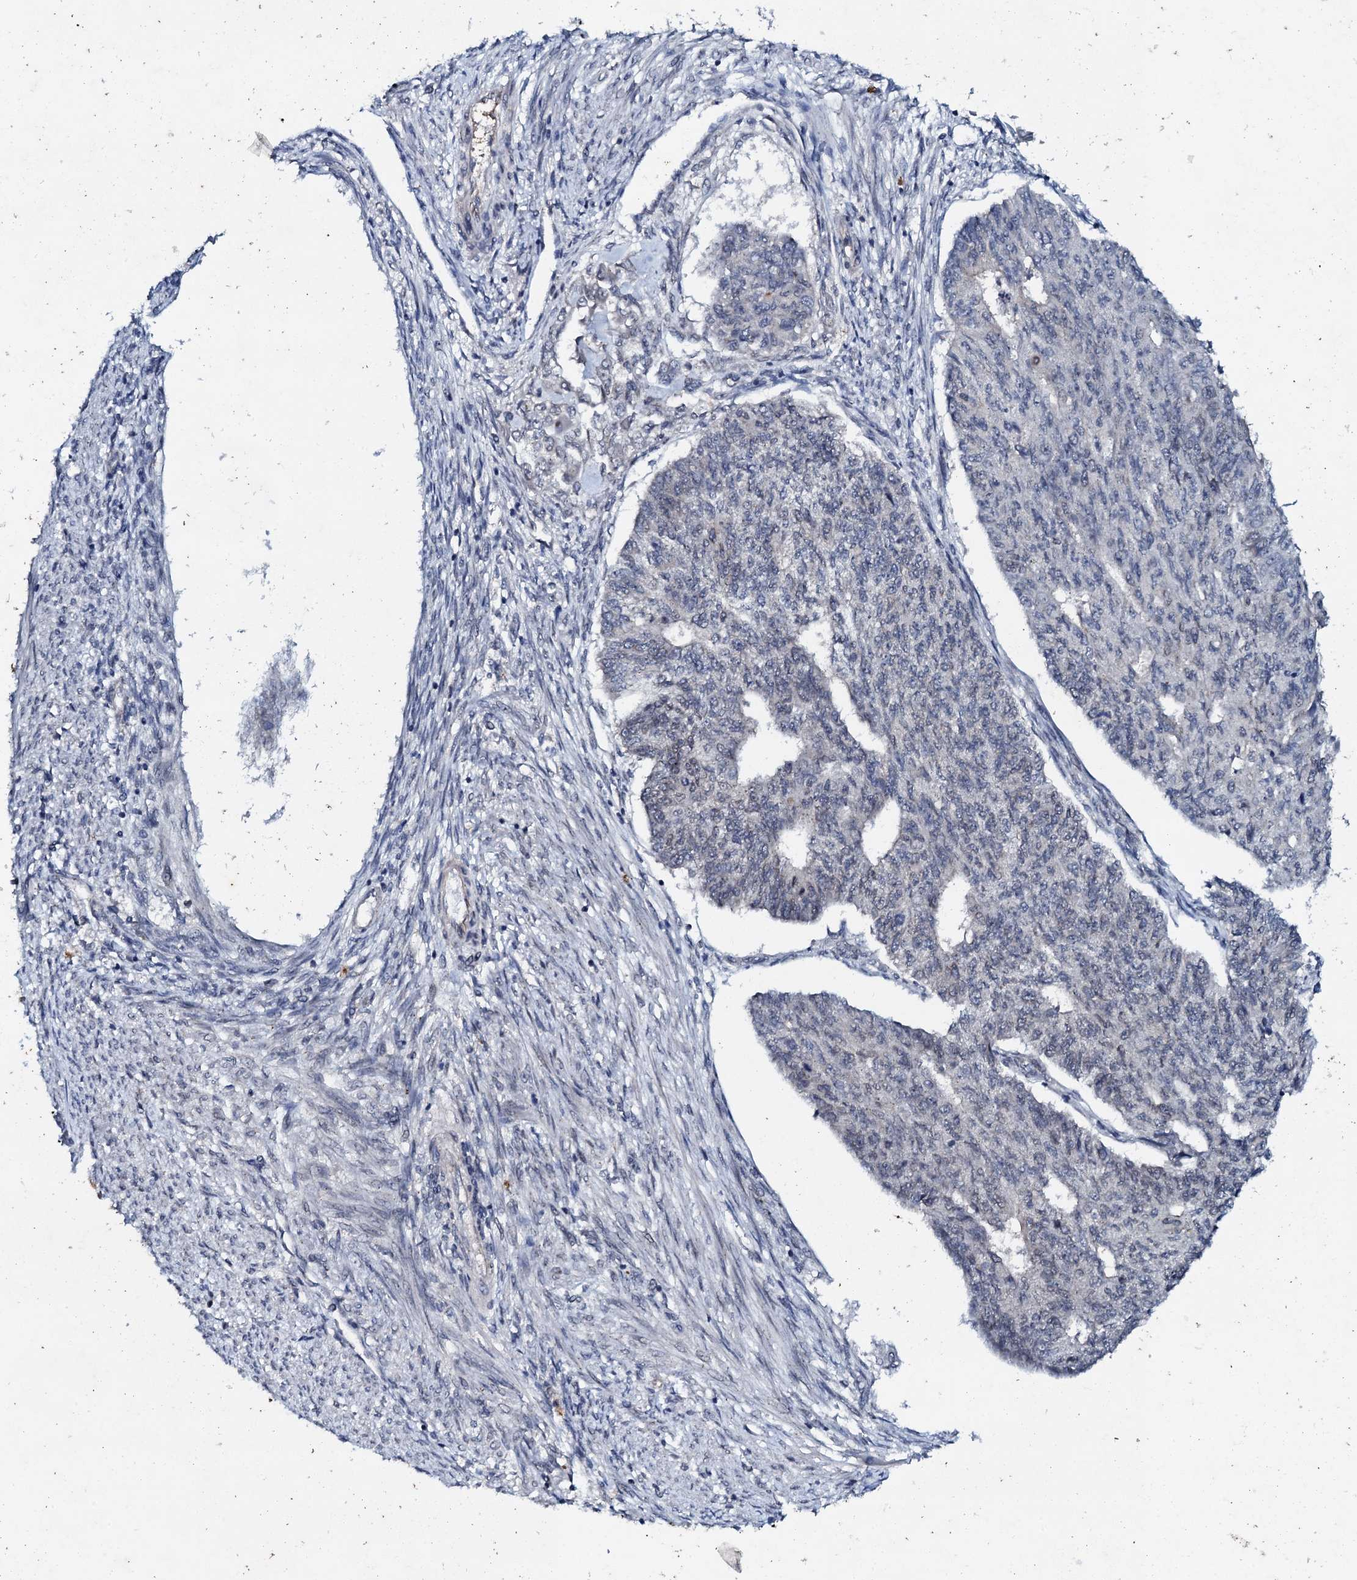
{"staining": {"intensity": "negative", "quantity": "none", "location": "none"}, "tissue": "endometrial cancer", "cell_type": "Tumor cells", "image_type": "cancer", "snomed": [{"axis": "morphology", "description": "Adenocarcinoma, NOS"}, {"axis": "topography", "description": "Endometrium"}], "caption": "Tumor cells show no significant staining in endometrial cancer.", "gene": "SNTA1", "patient": {"sex": "female", "age": 32}}